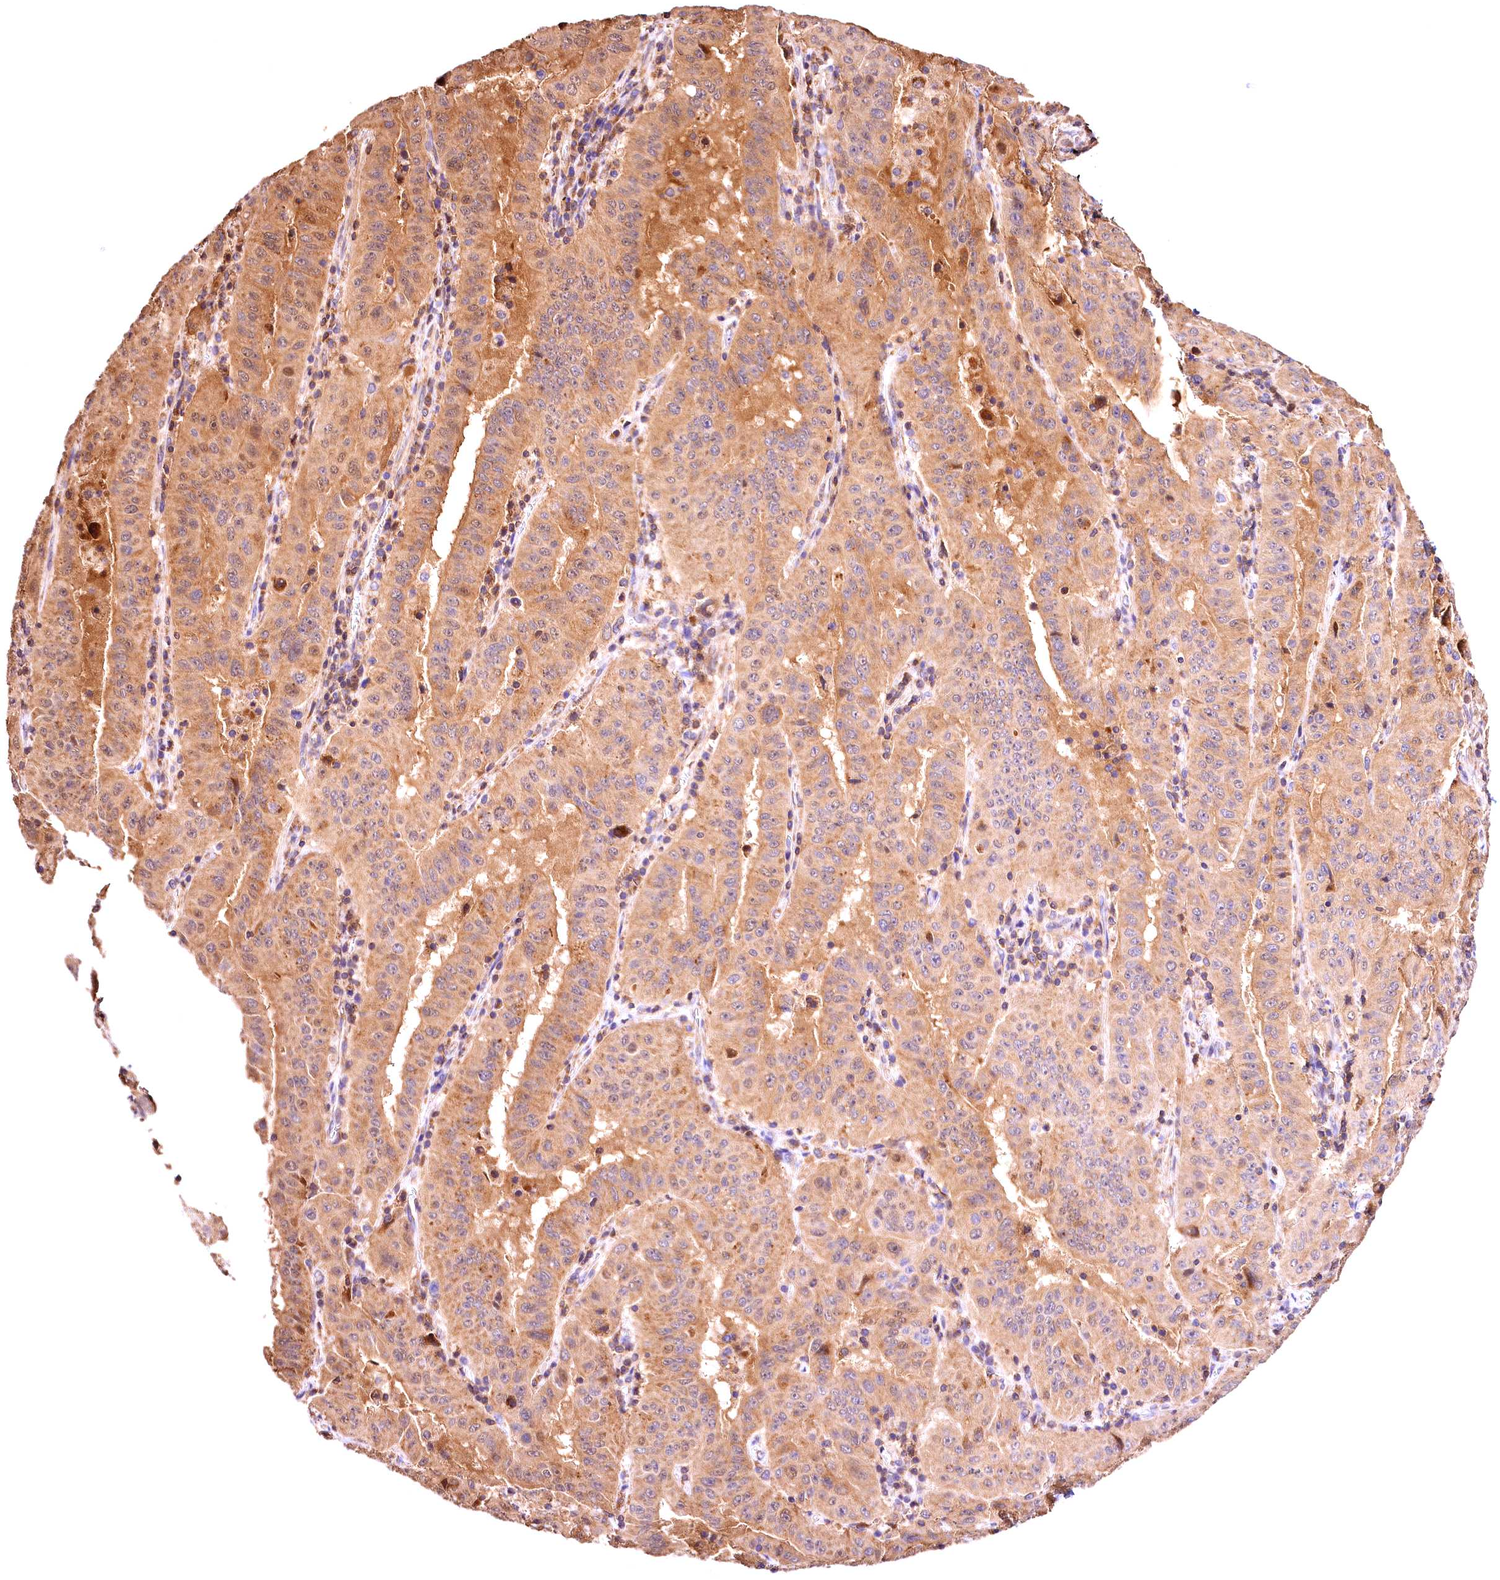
{"staining": {"intensity": "moderate", "quantity": ">75%", "location": "cytoplasmic/membranous"}, "tissue": "pancreatic cancer", "cell_type": "Tumor cells", "image_type": "cancer", "snomed": [{"axis": "morphology", "description": "Adenocarcinoma, NOS"}, {"axis": "topography", "description": "Pancreas"}], "caption": "About >75% of tumor cells in human pancreatic adenocarcinoma display moderate cytoplasmic/membranous protein staining as visualized by brown immunohistochemical staining.", "gene": "KPTN", "patient": {"sex": "male", "age": 63}}